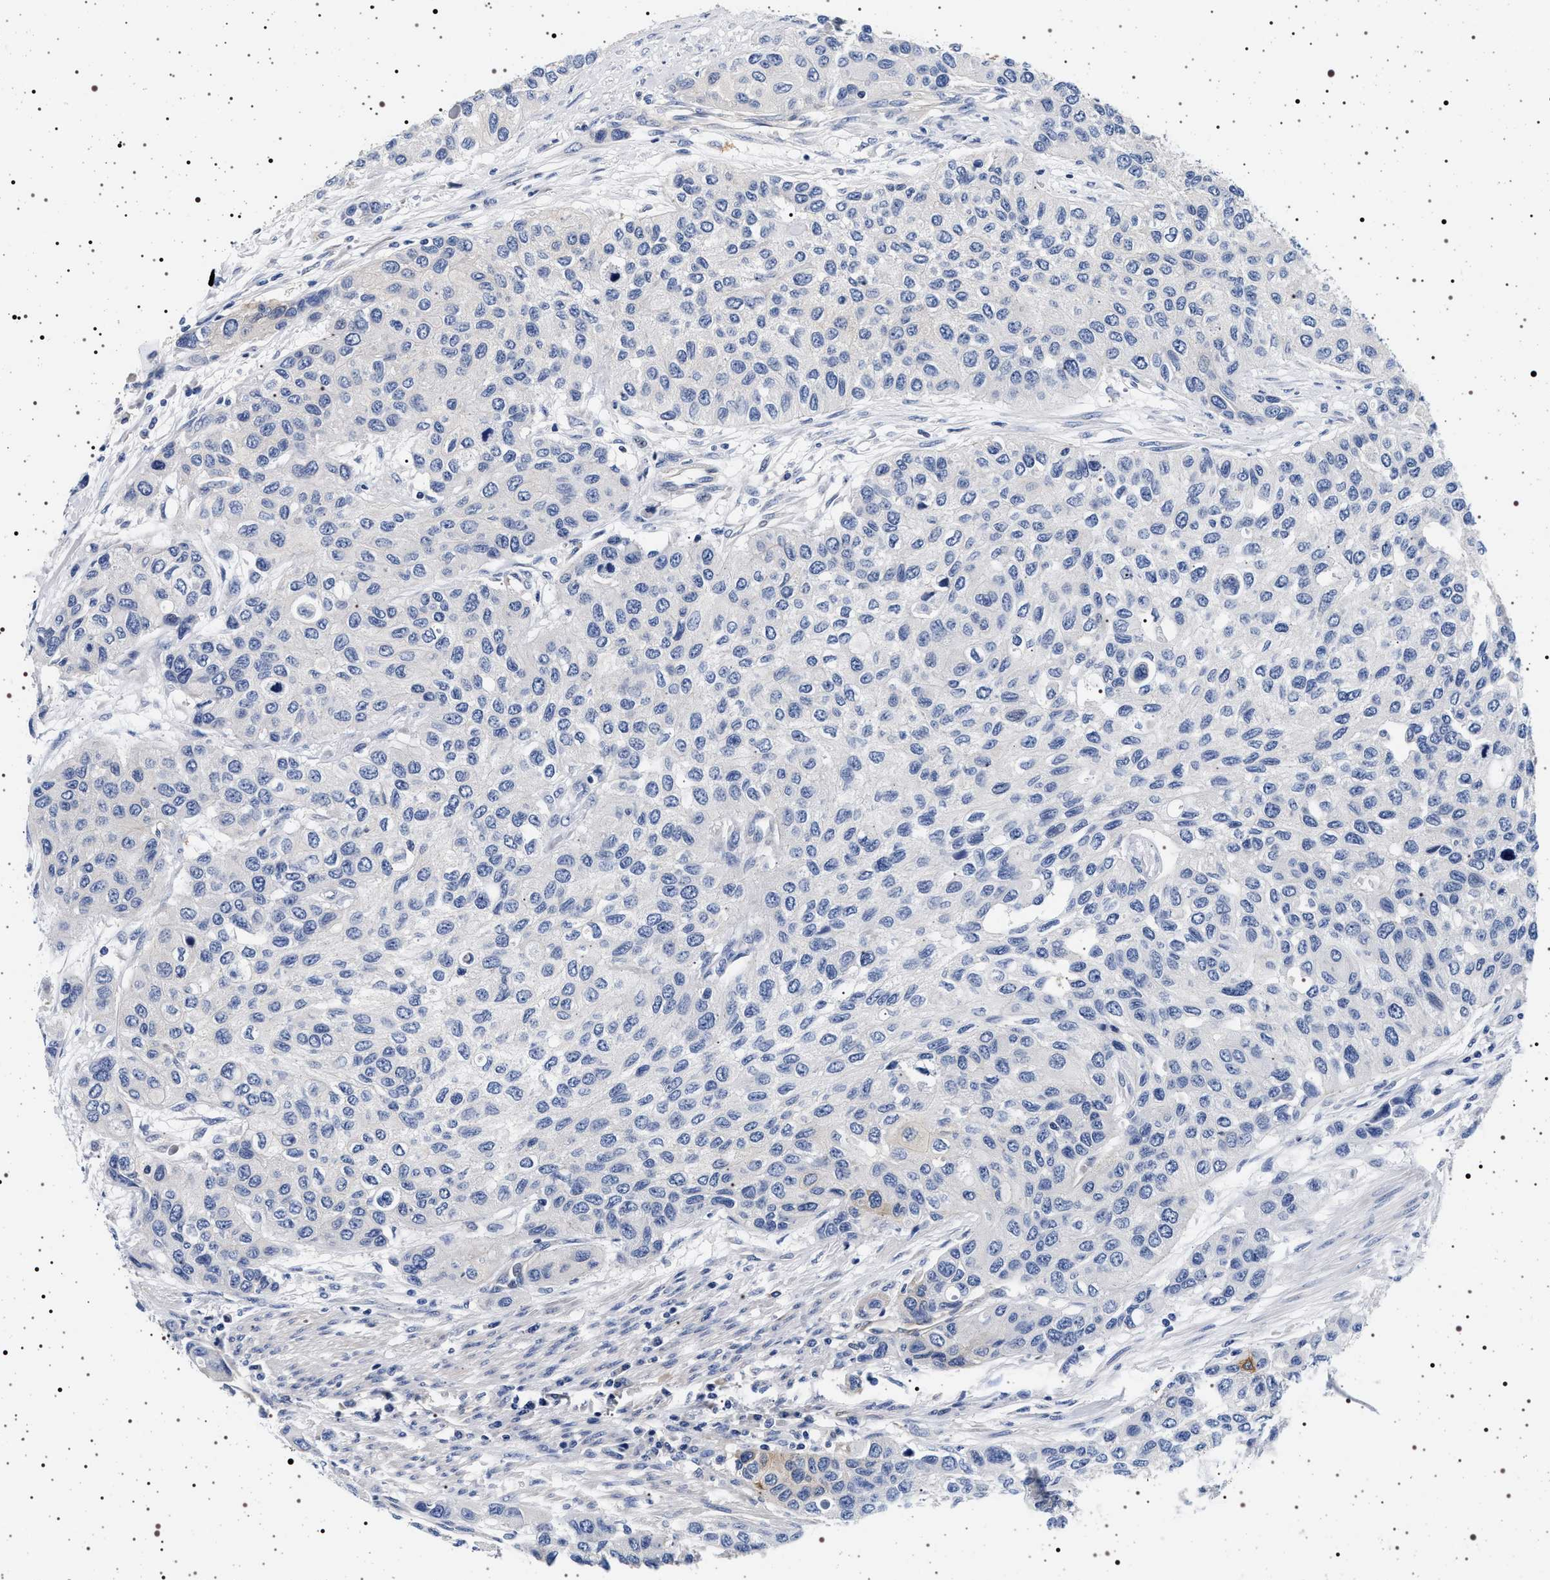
{"staining": {"intensity": "negative", "quantity": "none", "location": "none"}, "tissue": "urothelial cancer", "cell_type": "Tumor cells", "image_type": "cancer", "snomed": [{"axis": "morphology", "description": "Urothelial carcinoma, High grade"}, {"axis": "topography", "description": "Urinary bladder"}], "caption": "A histopathology image of high-grade urothelial carcinoma stained for a protein exhibits no brown staining in tumor cells.", "gene": "HSD17B1", "patient": {"sex": "female", "age": 56}}